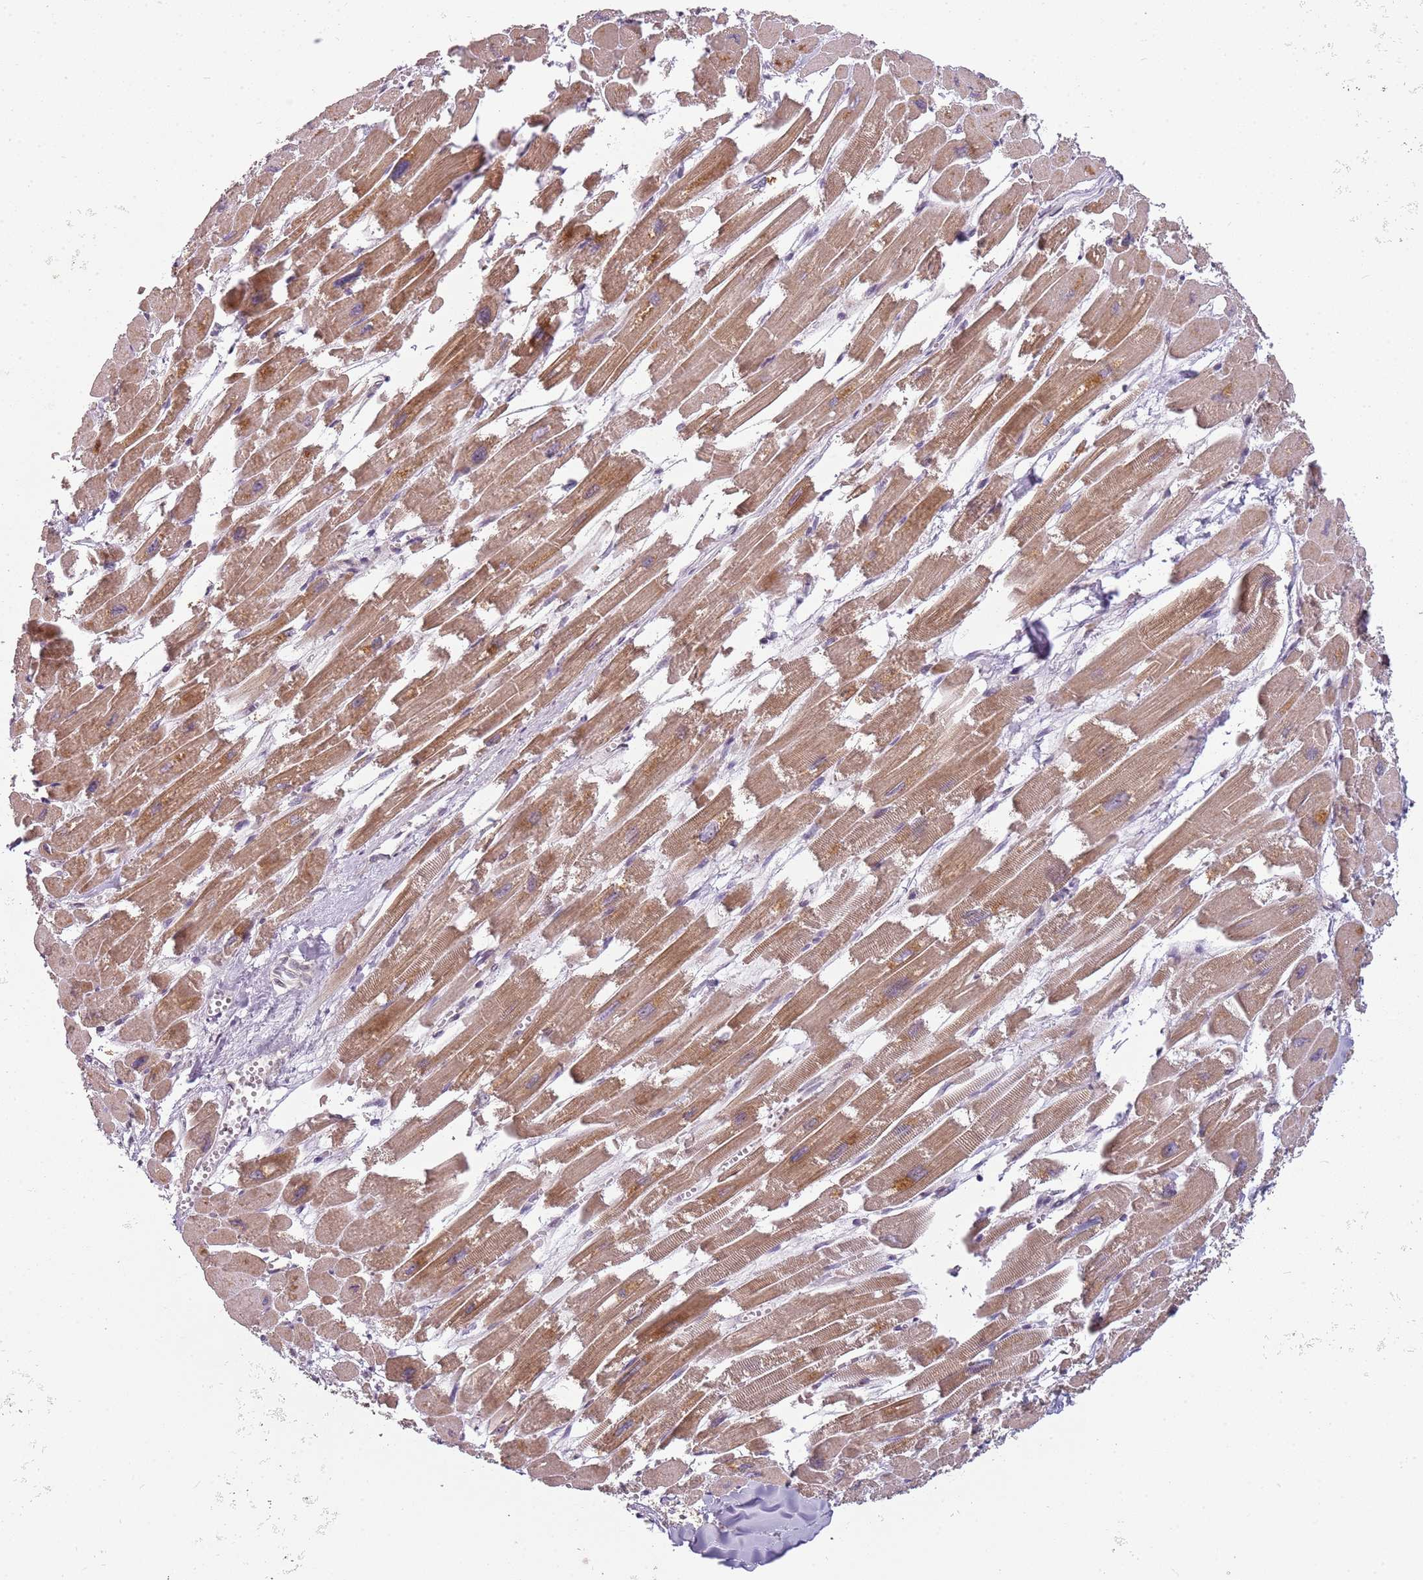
{"staining": {"intensity": "moderate", "quantity": ">75%", "location": "cytoplasmic/membranous"}, "tissue": "heart muscle", "cell_type": "Cardiomyocytes", "image_type": "normal", "snomed": [{"axis": "morphology", "description": "Normal tissue, NOS"}, {"axis": "topography", "description": "Heart"}], "caption": "Protein expression by IHC displays moderate cytoplasmic/membranous expression in about >75% of cardiomyocytes in benign heart muscle. (DAB IHC, brown staining for protein, blue staining for nuclei).", "gene": "CHURC1", "patient": {"sex": "male", "age": 54}}